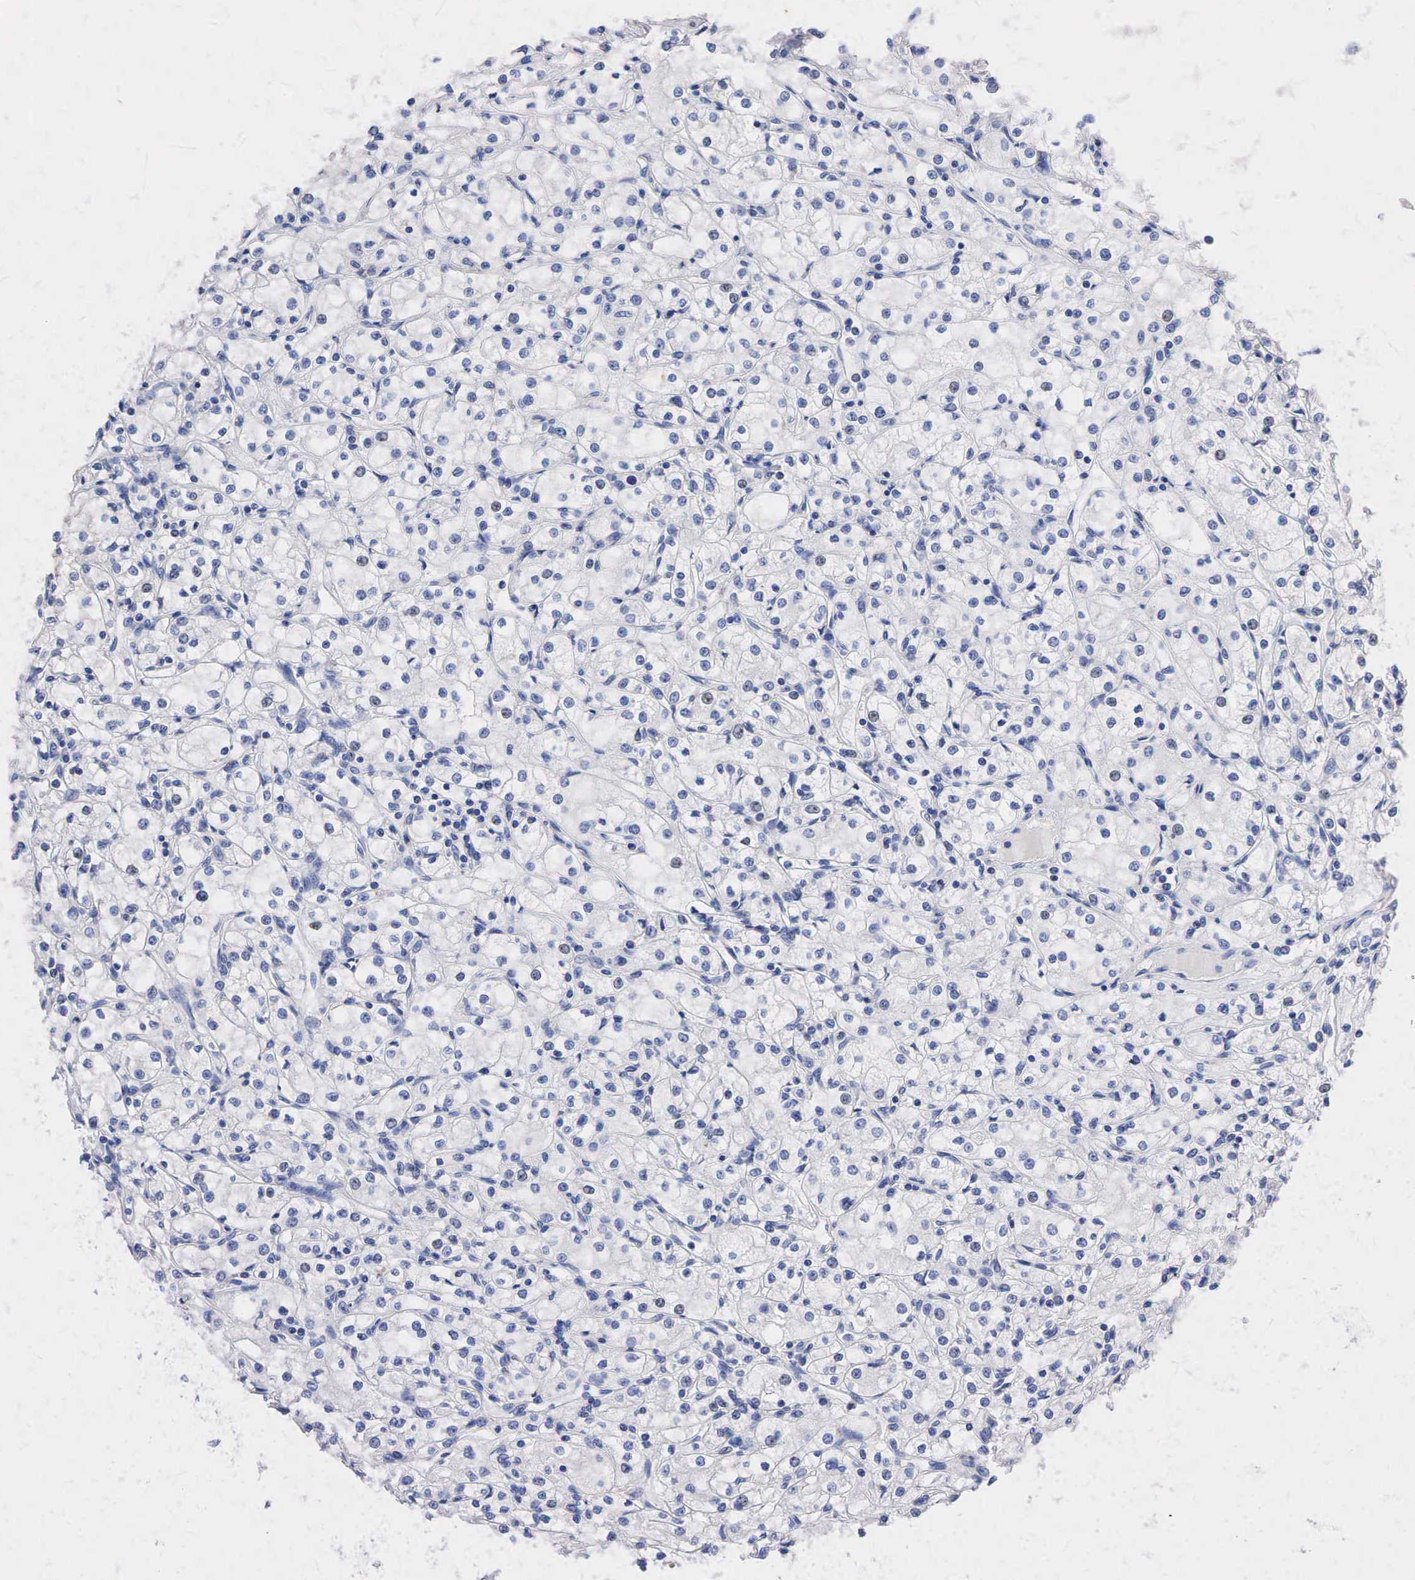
{"staining": {"intensity": "negative", "quantity": "none", "location": "none"}, "tissue": "renal cancer", "cell_type": "Tumor cells", "image_type": "cancer", "snomed": [{"axis": "morphology", "description": "Adenocarcinoma, NOS"}, {"axis": "topography", "description": "Kidney"}], "caption": "This is a histopathology image of immunohistochemistry (IHC) staining of renal cancer (adenocarcinoma), which shows no expression in tumor cells. Nuclei are stained in blue.", "gene": "SYP", "patient": {"sex": "male", "age": 61}}